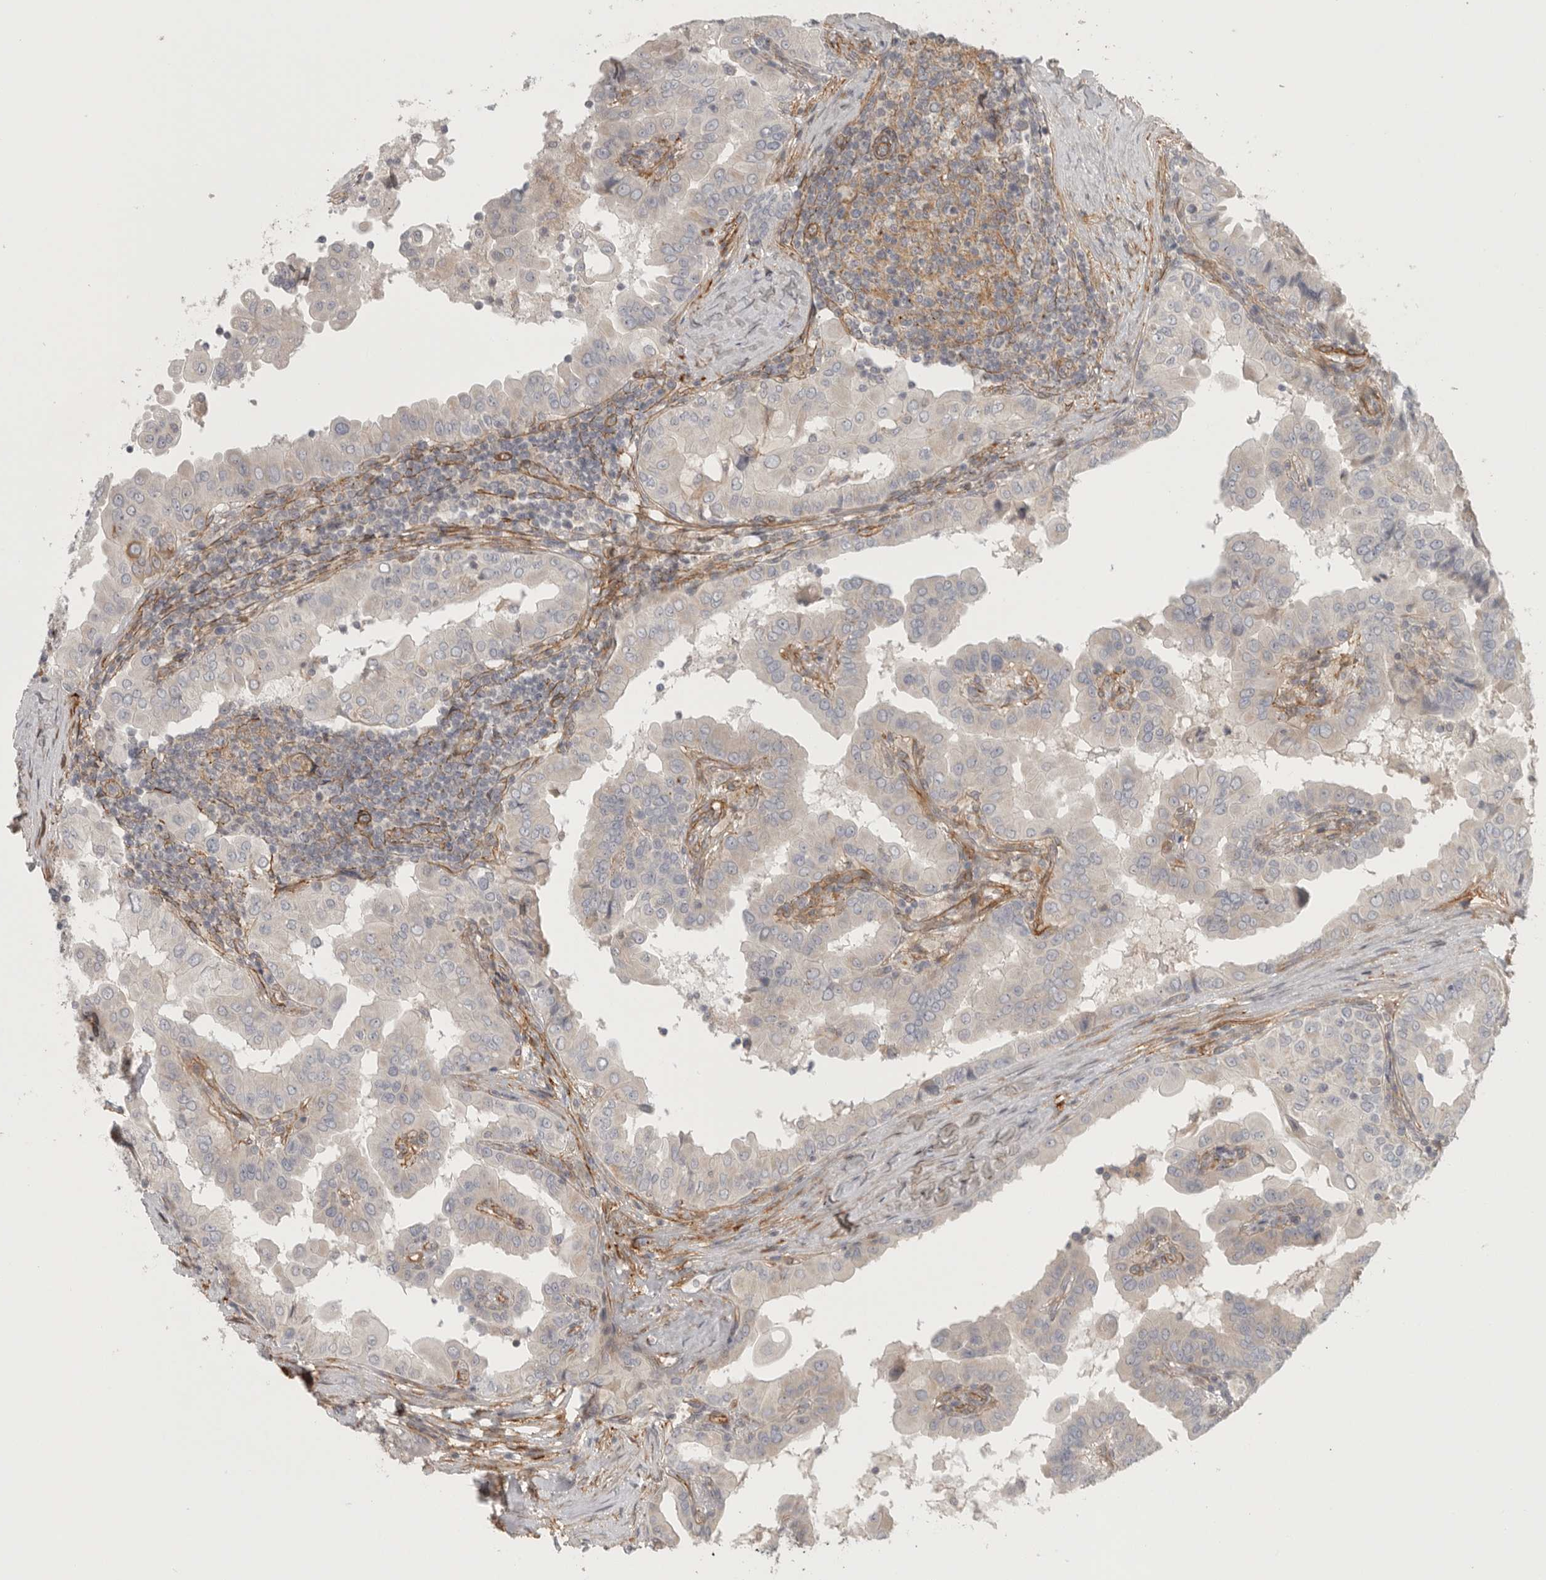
{"staining": {"intensity": "negative", "quantity": "none", "location": "none"}, "tissue": "thyroid cancer", "cell_type": "Tumor cells", "image_type": "cancer", "snomed": [{"axis": "morphology", "description": "Papillary adenocarcinoma, NOS"}, {"axis": "topography", "description": "Thyroid gland"}], "caption": "A photomicrograph of thyroid cancer (papillary adenocarcinoma) stained for a protein shows no brown staining in tumor cells.", "gene": "LONRF1", "patient": {"sex": "male", "age": 33}}